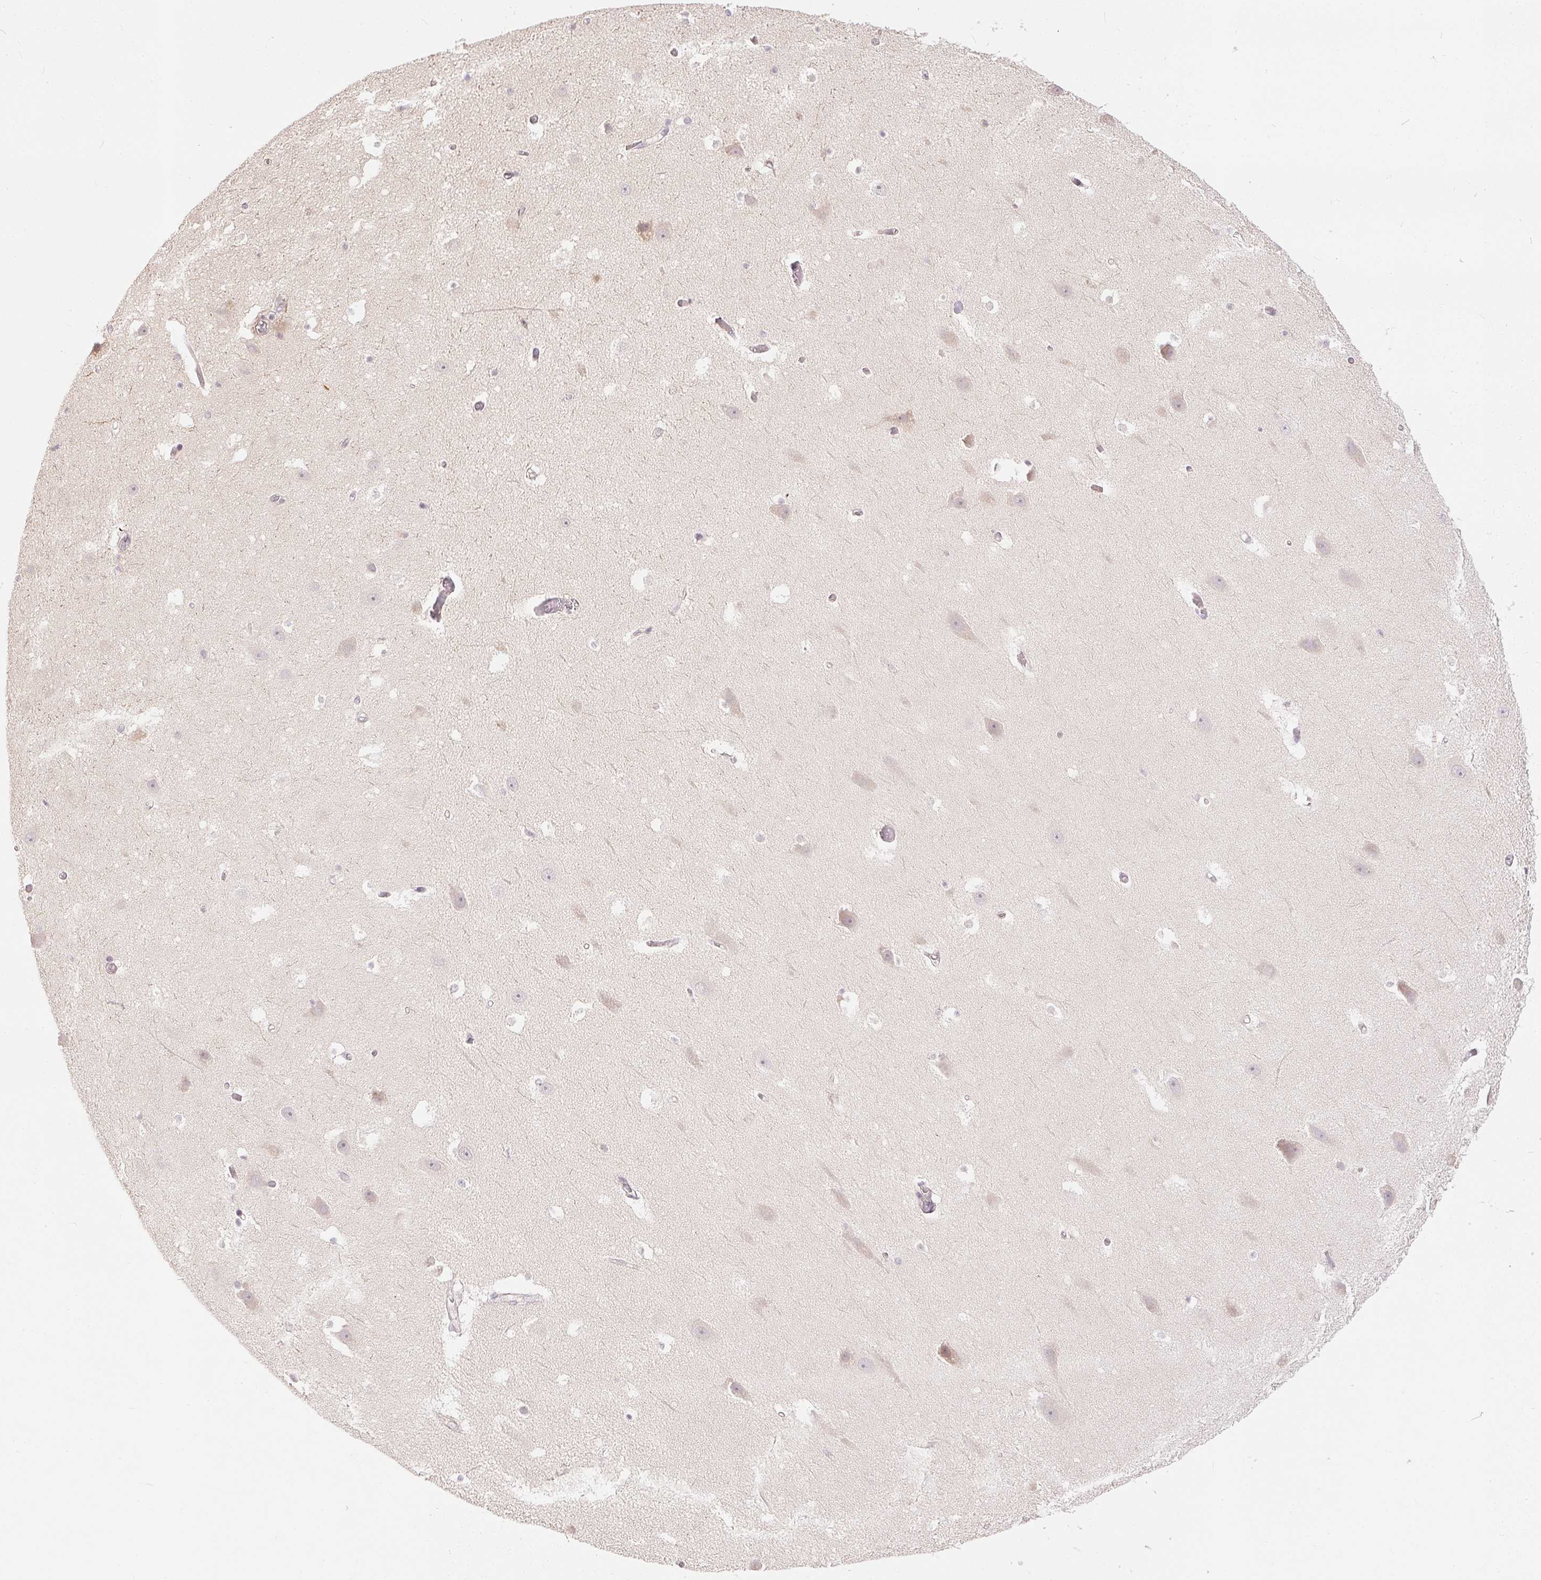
{"staining": {"intensity": "negative", "quantity": "none", "location": "none"}, "tissue": "hippocampus", "cell_type": "Glial cells", "image_type": "normal", "snomed": [{"axis": "morphology", "description": "Normal tissue, NOS"}, {"axis": "topography", "description": "Hippocampus"}], "caption": "Normal hippocampus was stained to show a protein in brown. There is no significant positivity in glial cells. (Stains: DAB IHC with hematoxylin counter stain, Microscopy: brightfield microscopy at high magnification).", "gene": "TTC23L", "patient": {"sex": "male", "age": 26}}